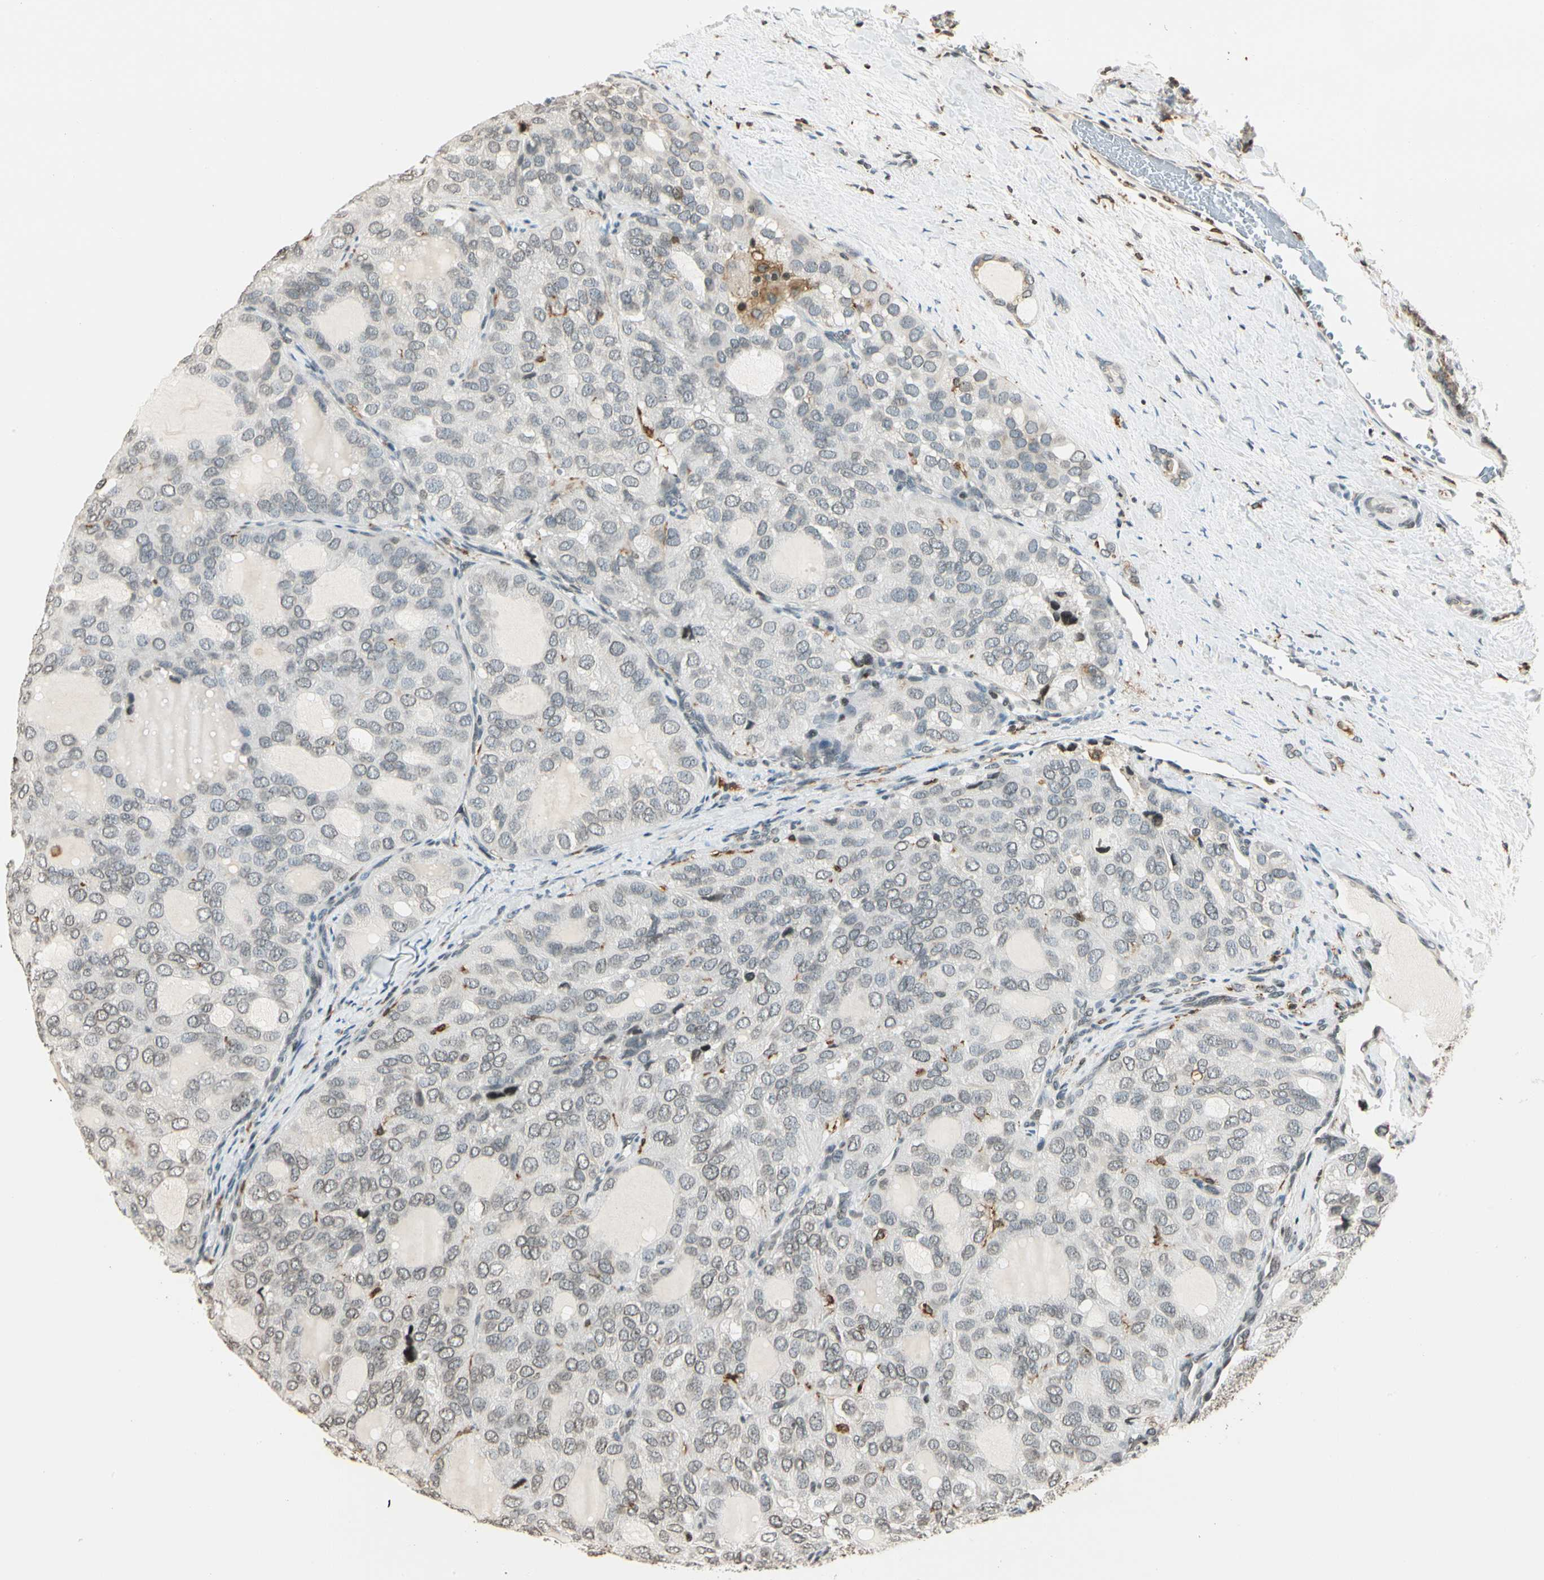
{"staining": {"intensity": "weak", "quantity": "<25%", "location": "nuclear"}, "tissue": "thyroid cancer", "cell_type": "Tumor cells", "image_type": "cancer", "snomed": [{"axis": "morphology", "description": "Follicular adenoma carcinoma, NOS"}, {"axis": "topography", "description": "Thyroid gland"}], "caption": "Human follicular adenoma carcinoma (thyroid) stained for a protein using immunohistochemistry (IHC) reveals no staining in tumor cells.", "gene": "FER", "patient": {"sex": "male", "age": 75}}